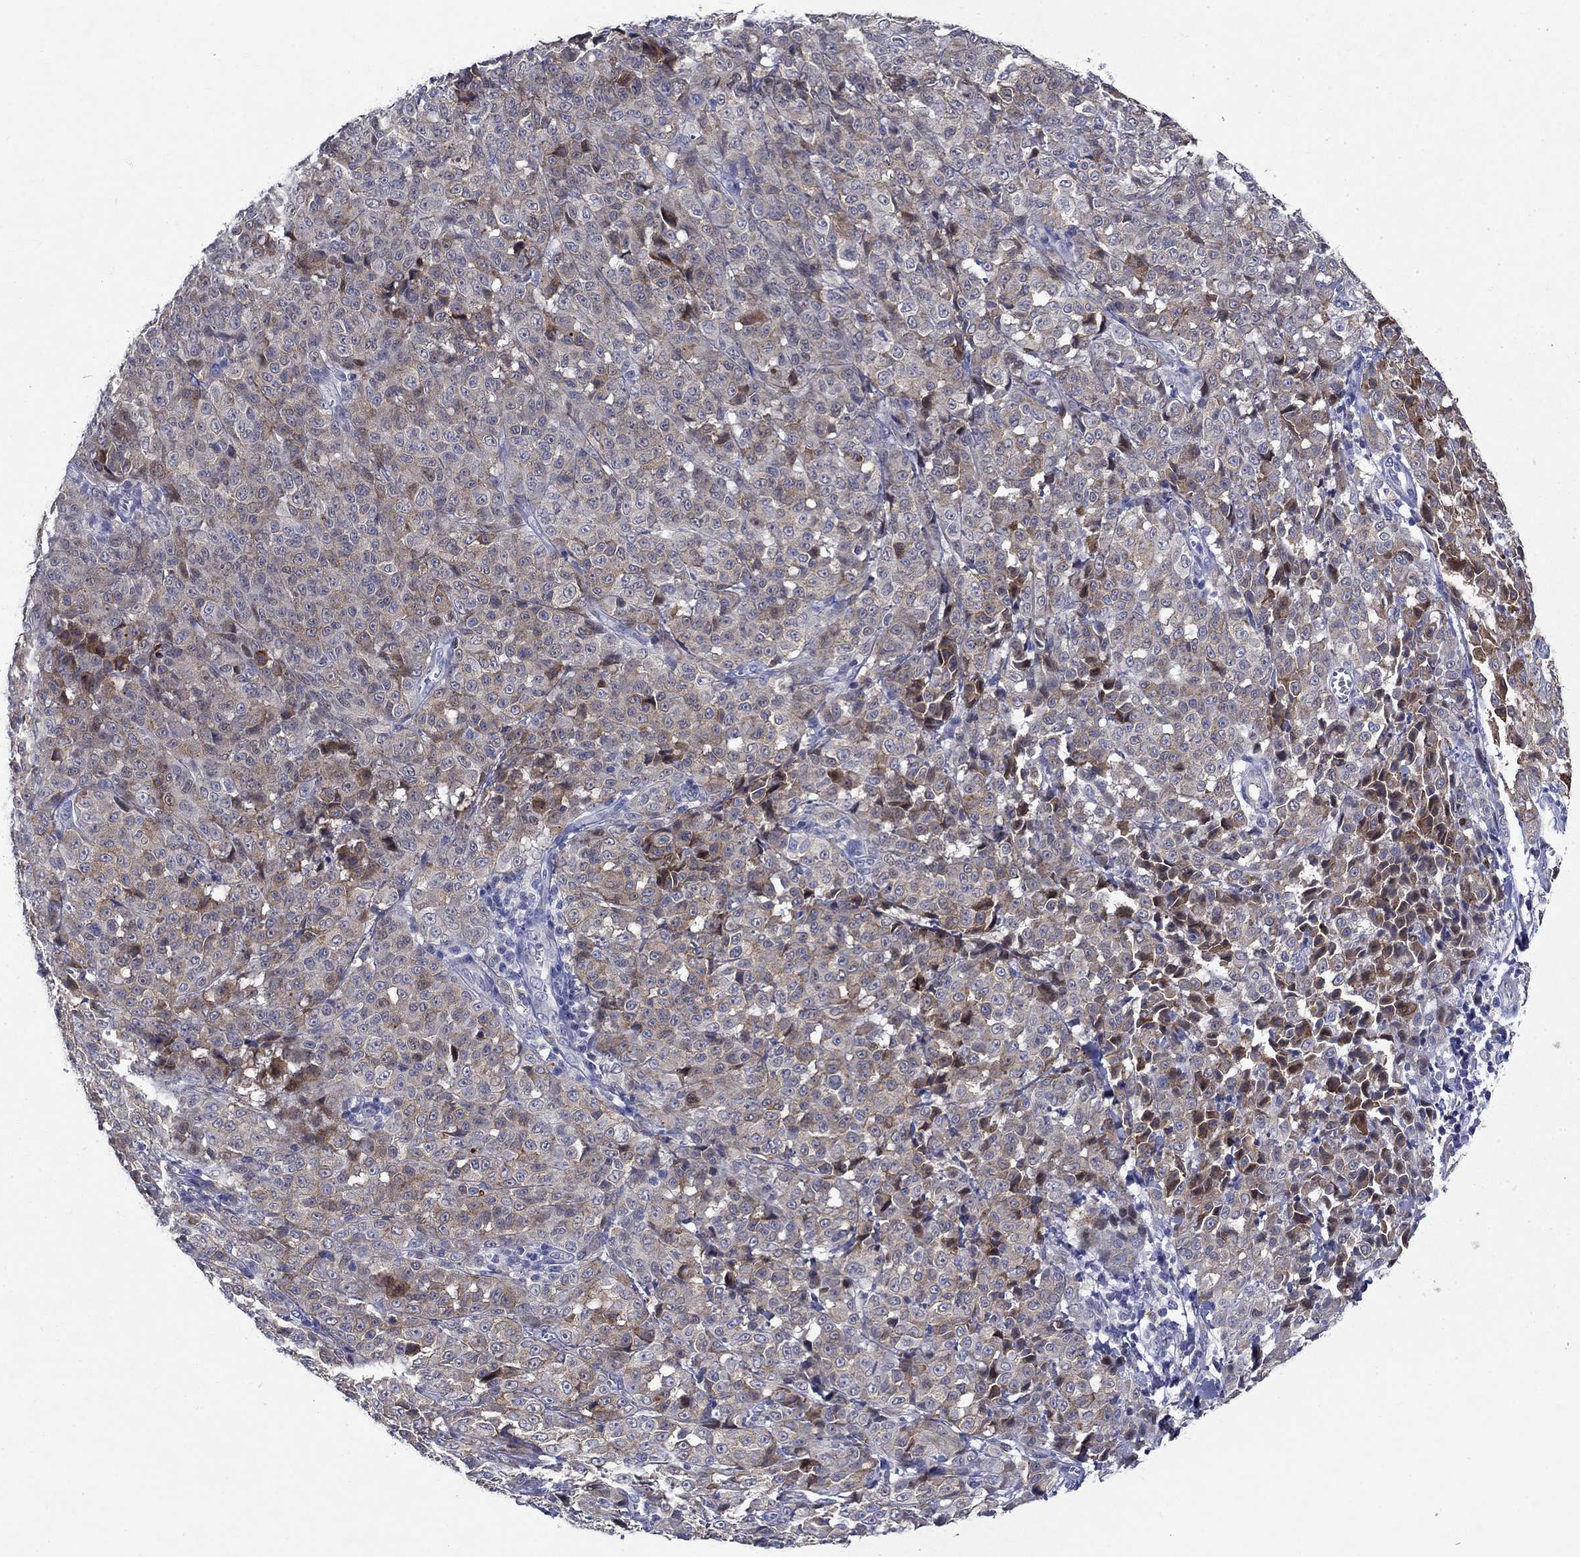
{"staining": {"intensity": "weak", "quantity": "<25%", "location": "cytoplasmic/membranous"}, "tissue": "melanoma", "cell_type": "Tumor cells", "image_type": "cancer", "snomed": [{"axis": "morphology", "description": "Malignant melanoma, NOS"}, {"axis": "topography", "description": "Skin"}], "caption": "Protein analysis of malignant melanoma exhibits no significant staining in tumor cells.", "gene": "STAB2", "patient": {"sex": "male", "age": 89}}